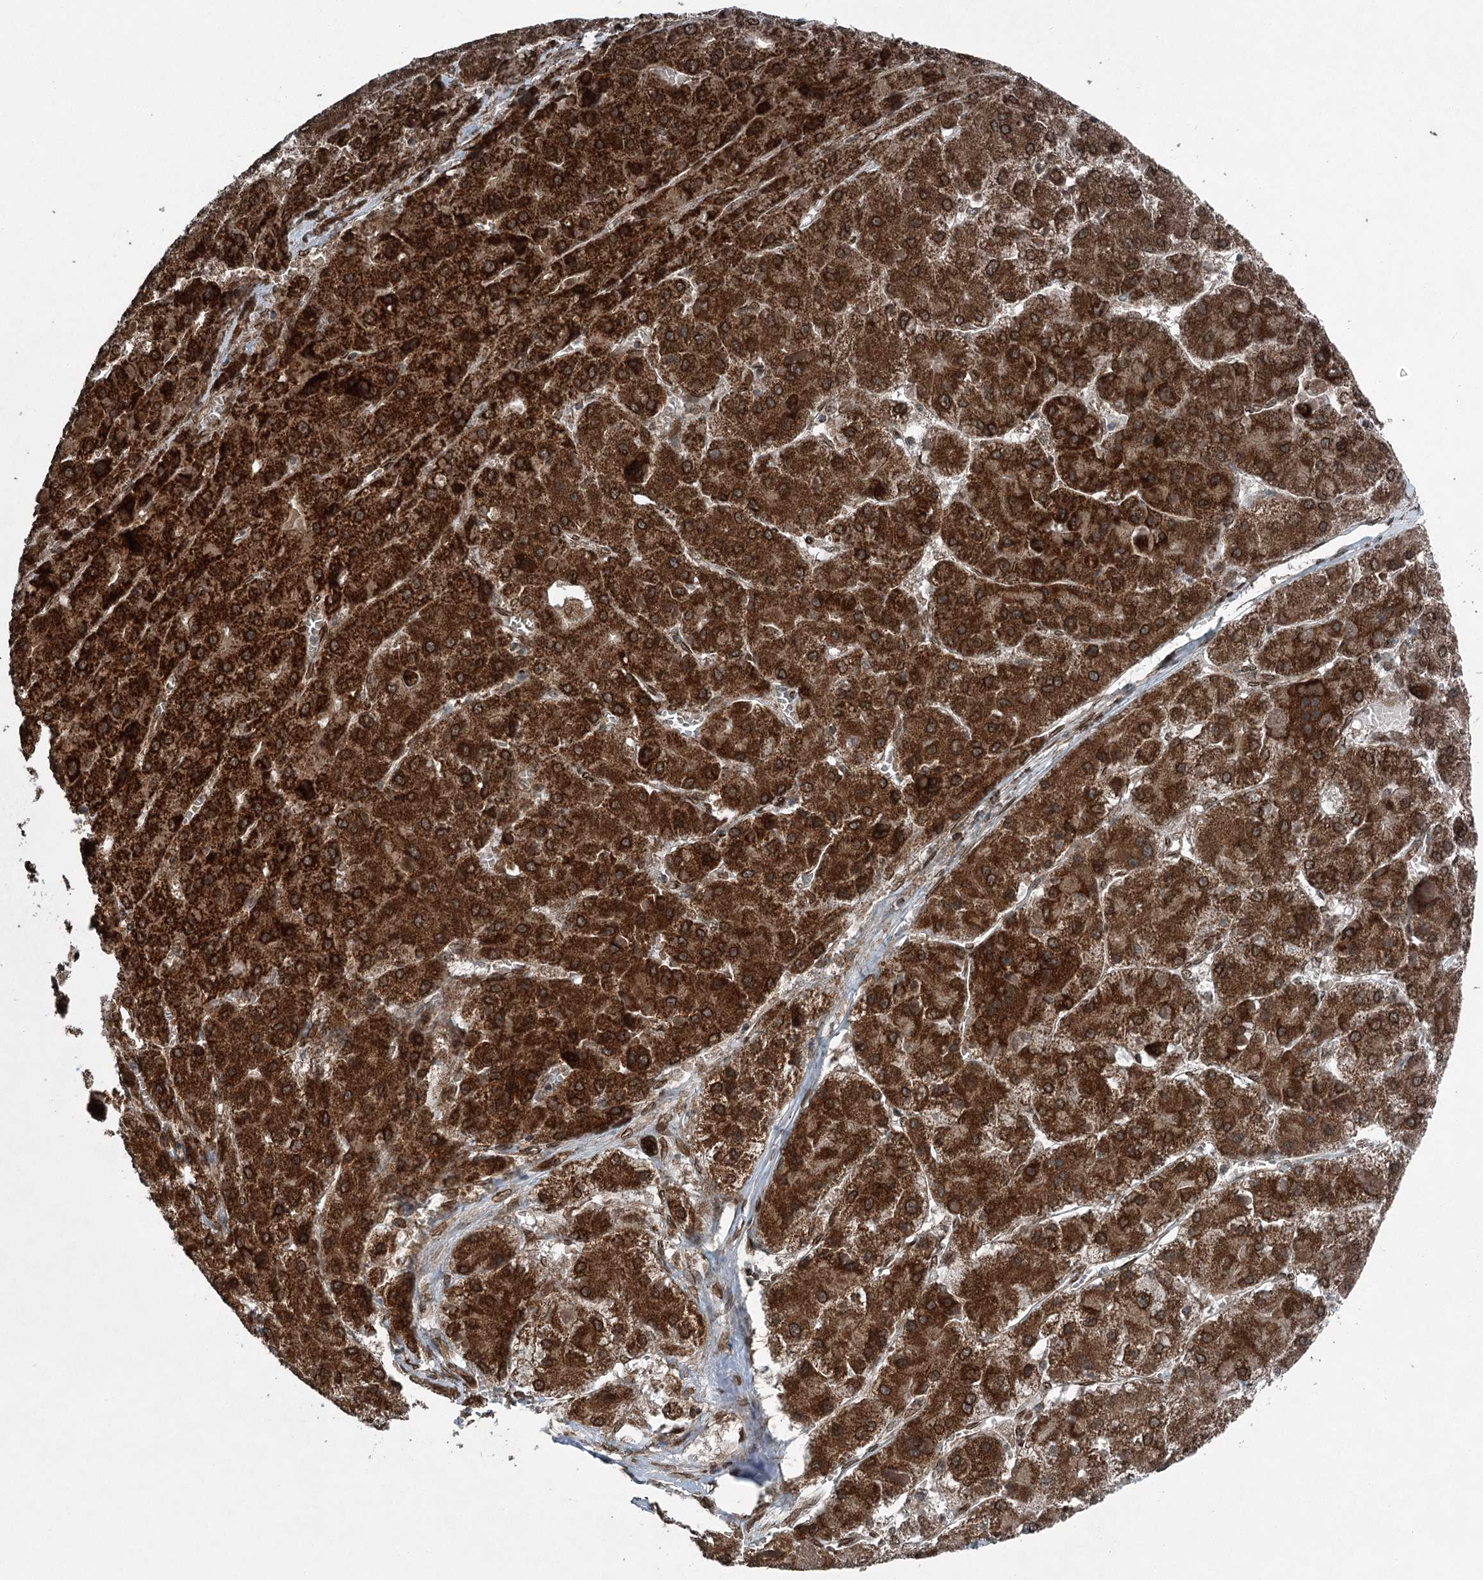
{"staining": {"intensity": "strong", "quantity": ">75%", "location": "cytoplasmic/membranous"}, "tissue": "liver cancer", "cell_type": "Tumor cells", "image_type": "cancer", "snomed": [{"axis": "morphology", "description": "Carcinoma, Hepatocellular, NOS"}, {"axis": "topography", "description": "Liver"}], "caption": "Immunohistochemical staining of human liver hepatocellular carcinoma demonstrates strong cytoplasmic/membranous protein positivity in approximately >75% of tumor cells.", "gene": "BCKDHA", "patient": {"sex": "female", "age": 73}}